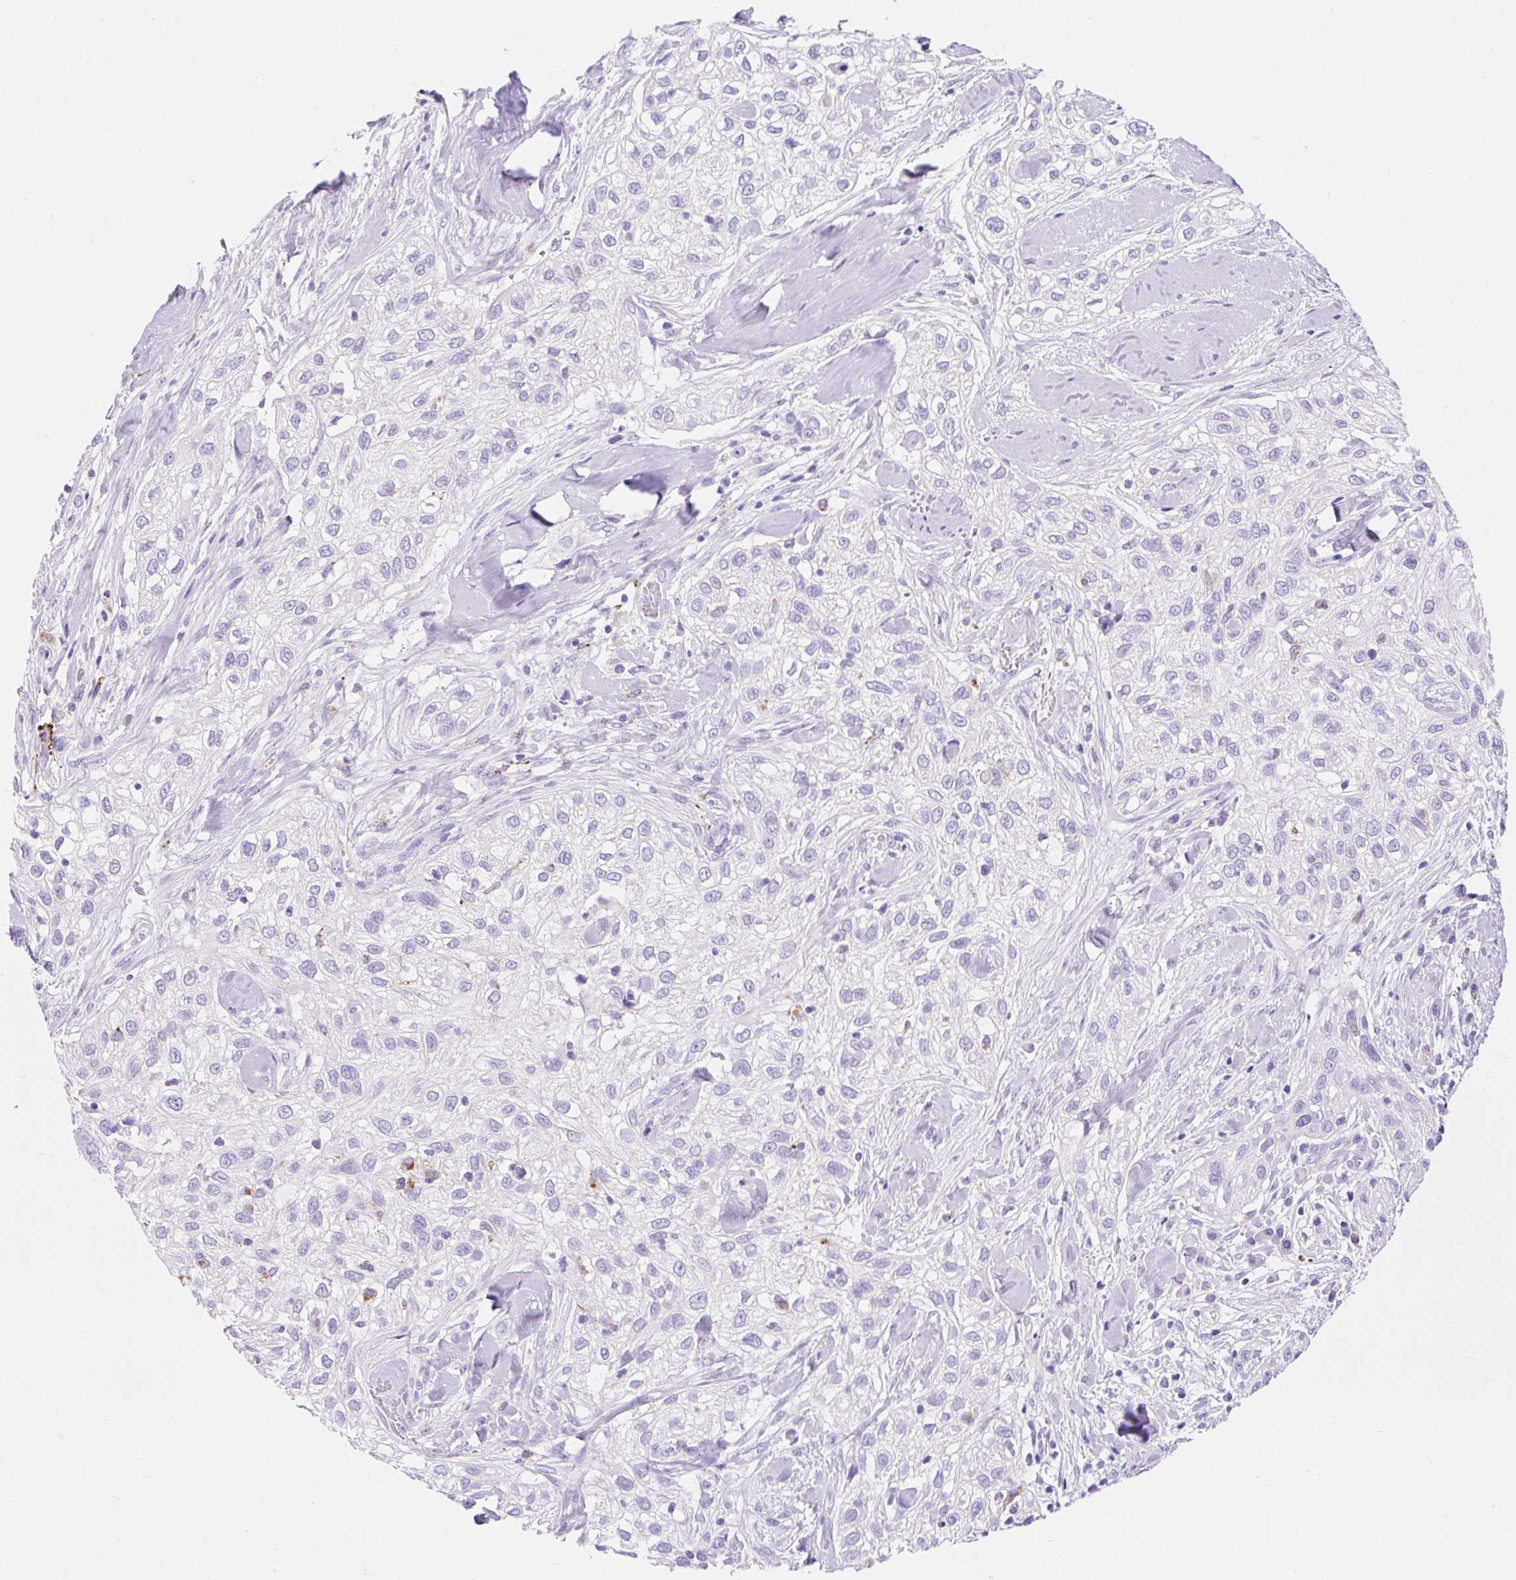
{"staining": {"intensity": "negative", "quantity": "none", "location": "none"}, "tissue": "skin cancer", "cell_type": "Tumor cells", "image_type": "cancer", "snomed": [{"axis": "morphology", "description": "Squamous cell carcinoma, NOS"}, {"axis": "topography", "description": "Skin"}], "caption": "An IHC image of skin squamous cell carcinoma is shown. There is no staining in tumor cells of skin squamous cell carcinoma.", "gene": "HEXB", "patient": {"sex": "male", "age": 82}}